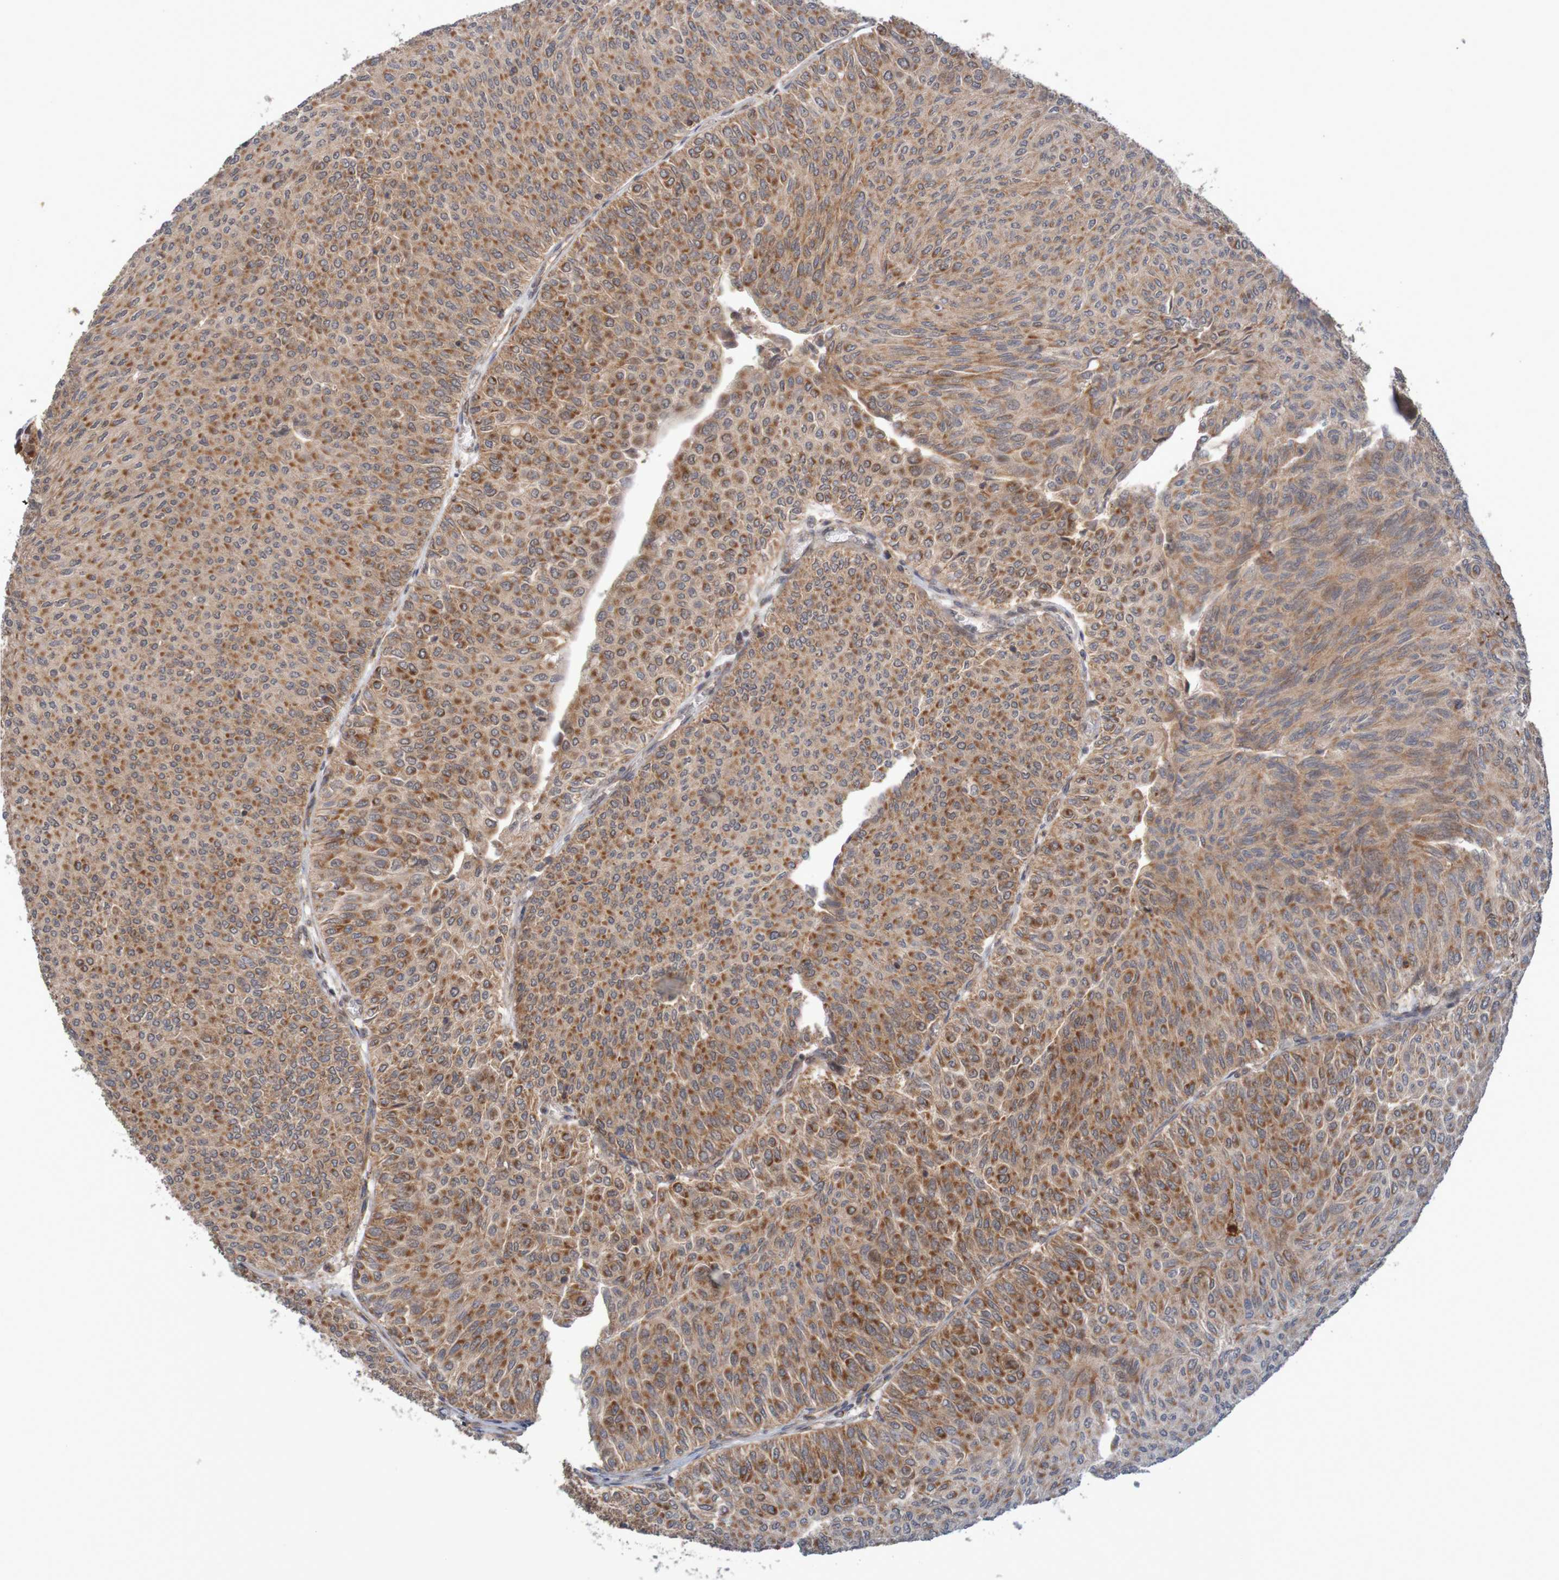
{"staining": {"intensity": "moderate", "quantity": ">75%", "location": "cytoplasmic/membranous"}, "tissue": "urothelial cancer", "cell_type": "Tumor cells", "image_type": "cancer", "snomed": [{"axis": "morphology", "description": "Urothelial carcinoma, Low grade"}, {"axis": "topography", "description": "Urinary bladder"}], "caption": "Immunohistochemistry of human urothelial cancer shows medium levels of moderate cytoplasmic/membranous expression in about >75% of tumor cells.", "gene": "MRPL52", "patient": {"sex": "male", "age": 78}}